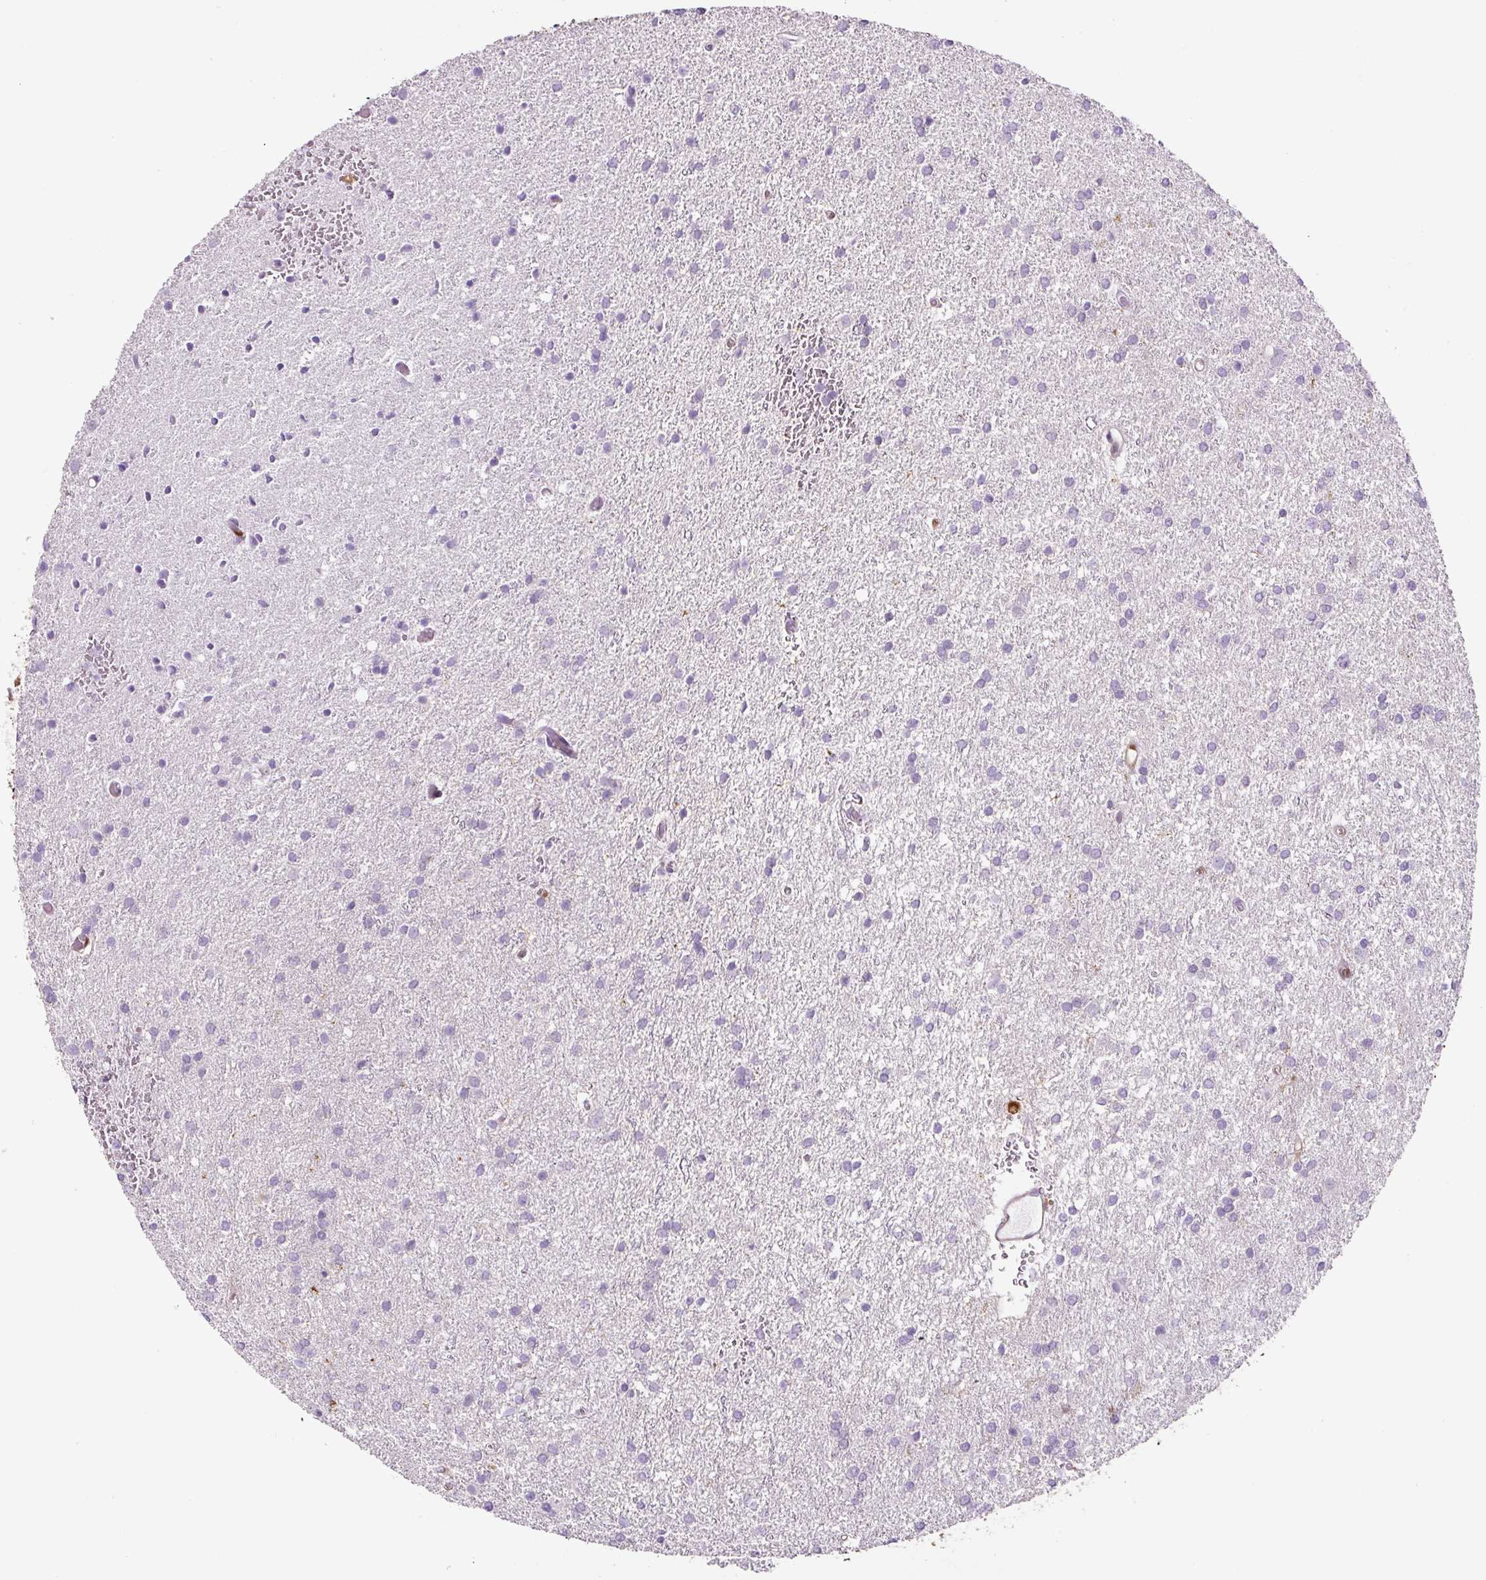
{"staining": {"intensity": "negative", "quantity": "none", "location": "none"}, "tissue": "glioma", "cell_type": "Tumor cells", "image_type": "cancer", "snomed": [{"axis": "morphology", "description": "Glioma, malignant, High grade"}, {"axis": "topography", "description": "Brain"}], "caption": "DAB (3,3'-diaminobenzidine) immunohistochemical staining of high-grade glioma (malignant) demonstrates no significant expression in tumor cells.", "gene": "ANXA1", "patient": {"sex": "female", "age": 50}}